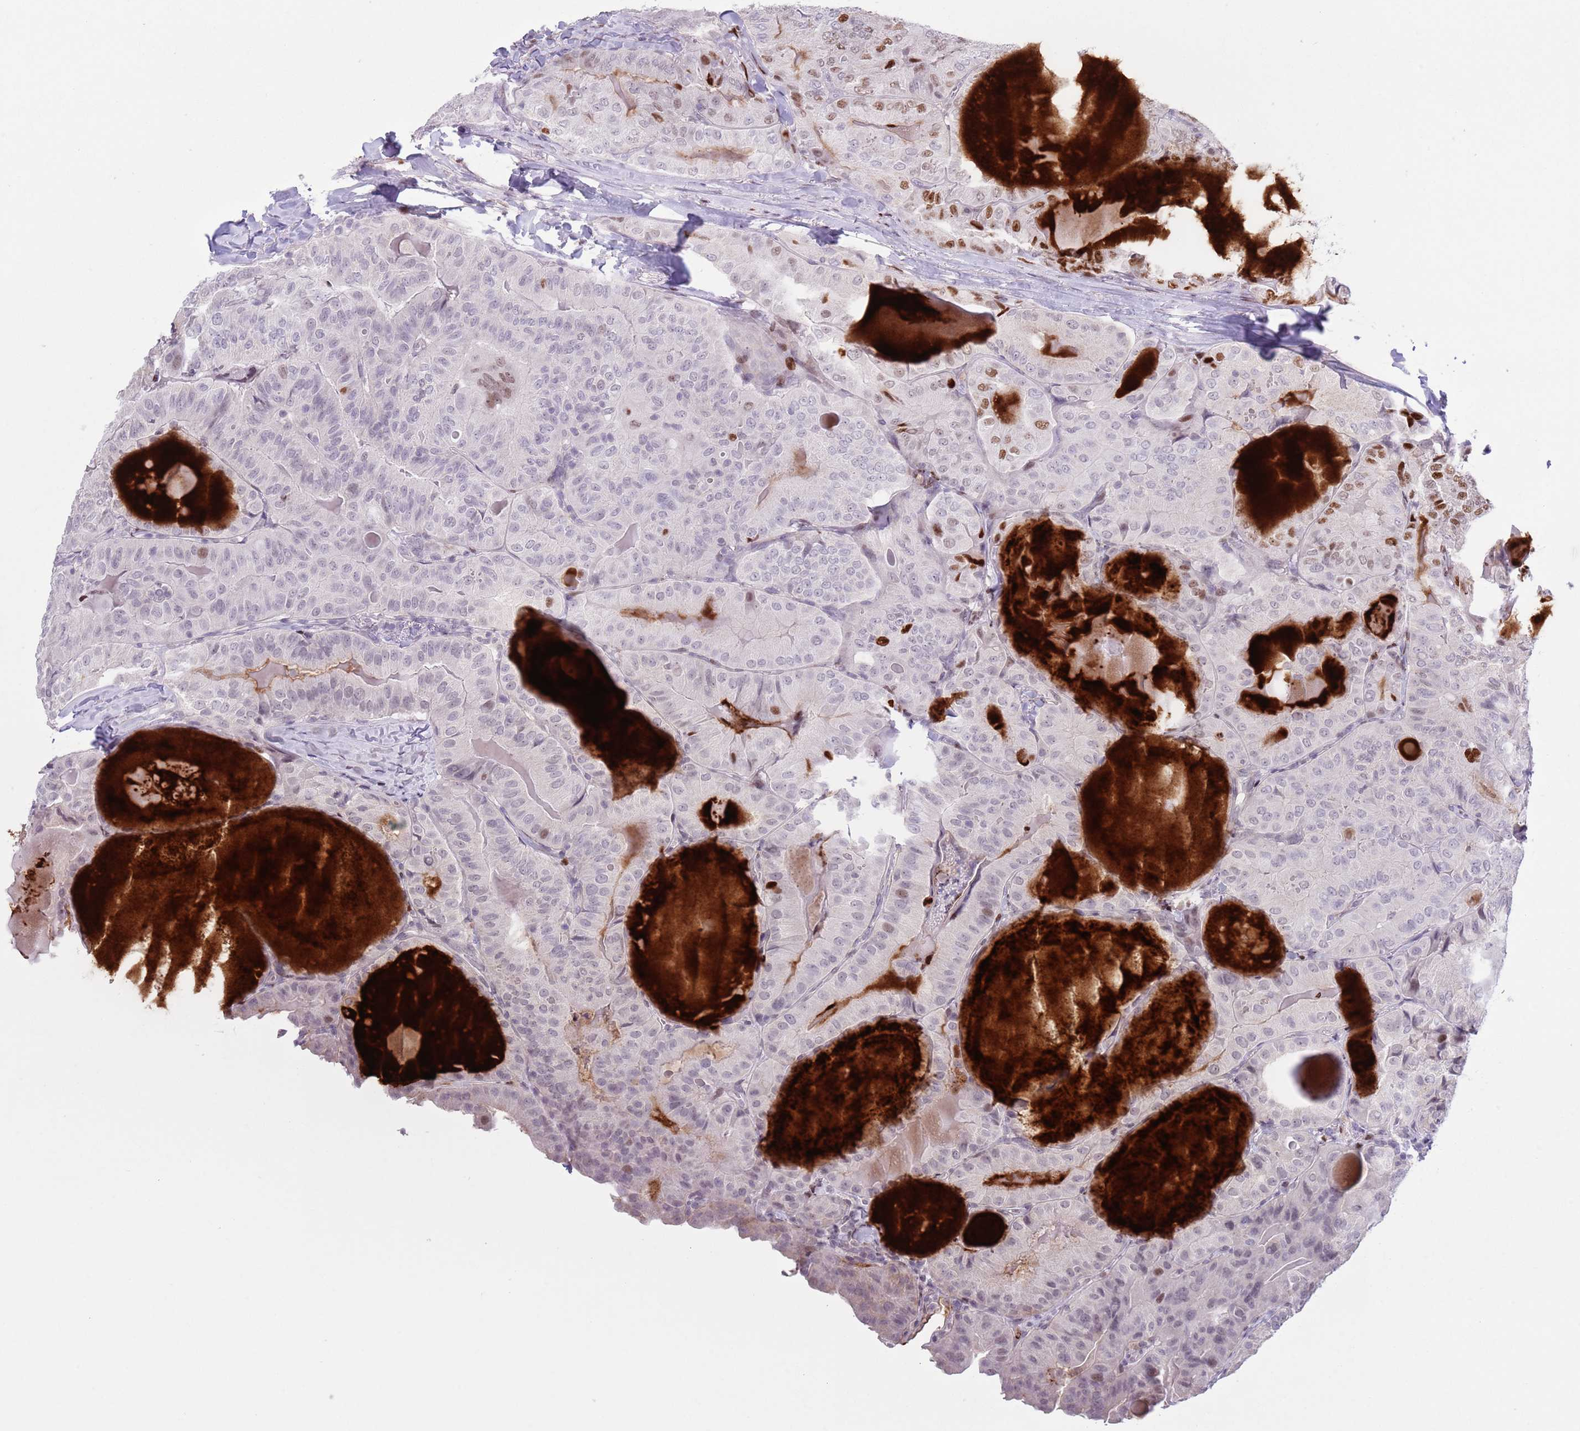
{"staining": {"intensity": "moderate", "quantity": "<25%", "location": "nuclear"}, "tissue": "thyroid cancer", "cell_type": "Tumor cells", "image_type": "cancer", "snomed": [{"axis": "morphology", "description": "Papillary adenocarcinoma, NOS"}, {"axis": "topography", "description": "Thyroid gland"}], "caption": "This micrograph displays thyroid cancer (papillary adenocarcinoma) stained with immunohistochemistry to label a protein in brown. The nuclear of tumor cells show moderate positivity for the protein. Nuclei are counter-stained blue.", "gene": "MFSD10", "patient": {"sex": "female", "age": 68}}